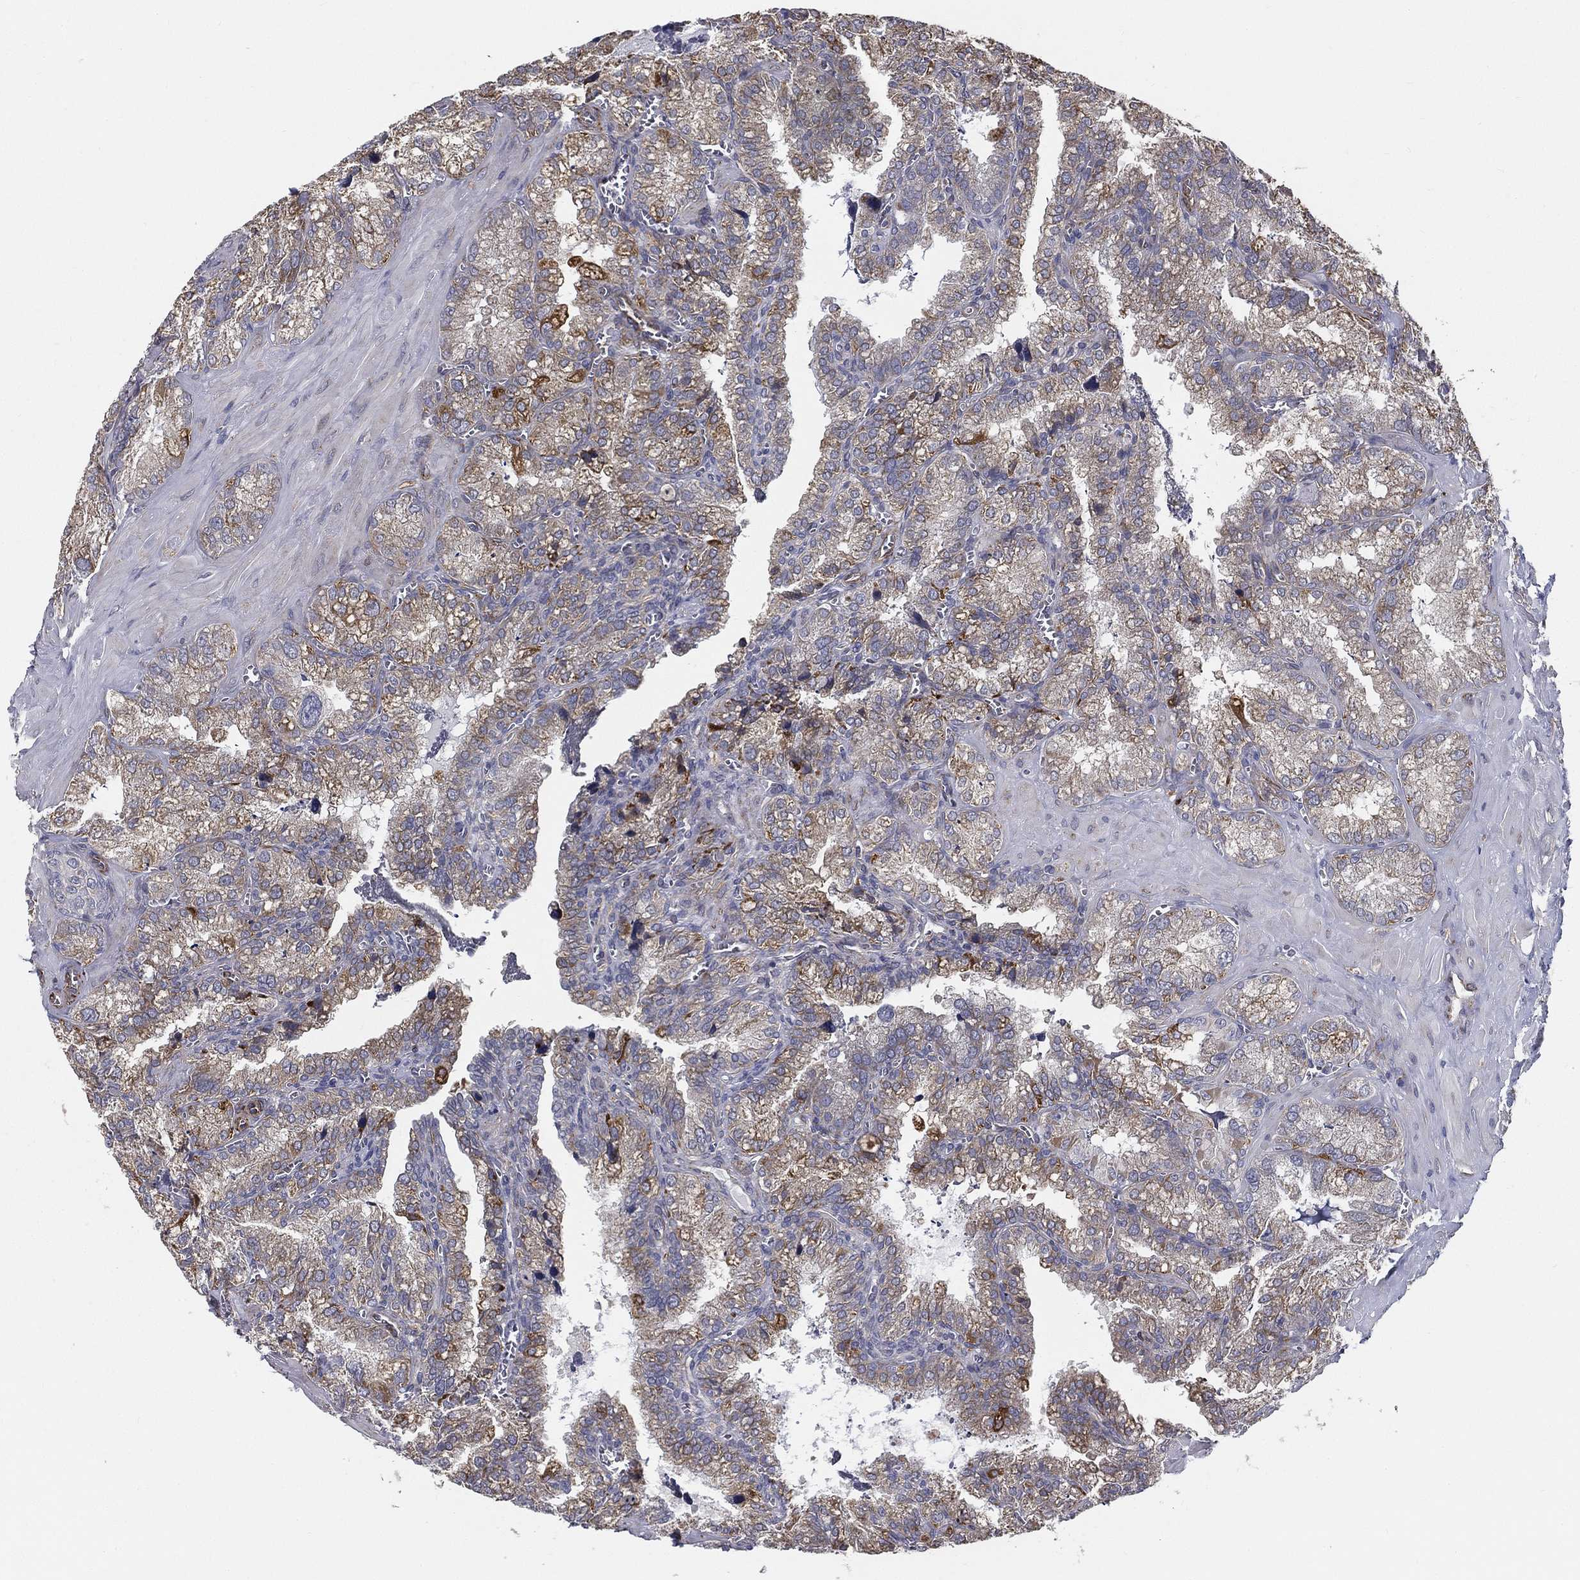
{"staining": {"intensity": "moderate", "quantity": "<25%", "location": "cytoplasmic/membranous"}, "tissue": "seminal vesicle", "cell_type": "Glandular cells", "image_type": "normal", "snomed": [{"axis": "morphology", "description": "Normal tissue, NOS"}, {"axis": "topography", "description": "Seminal veicle"}], "caption": "Immunohistochemical staining of benign seminal vesicle displays <25% levels of moderate cytoplasmic/membranous protein expression in about <25% of glandular cells.", "gene": "LRRC56", "patient": {"sex": "male", "age": 57}}